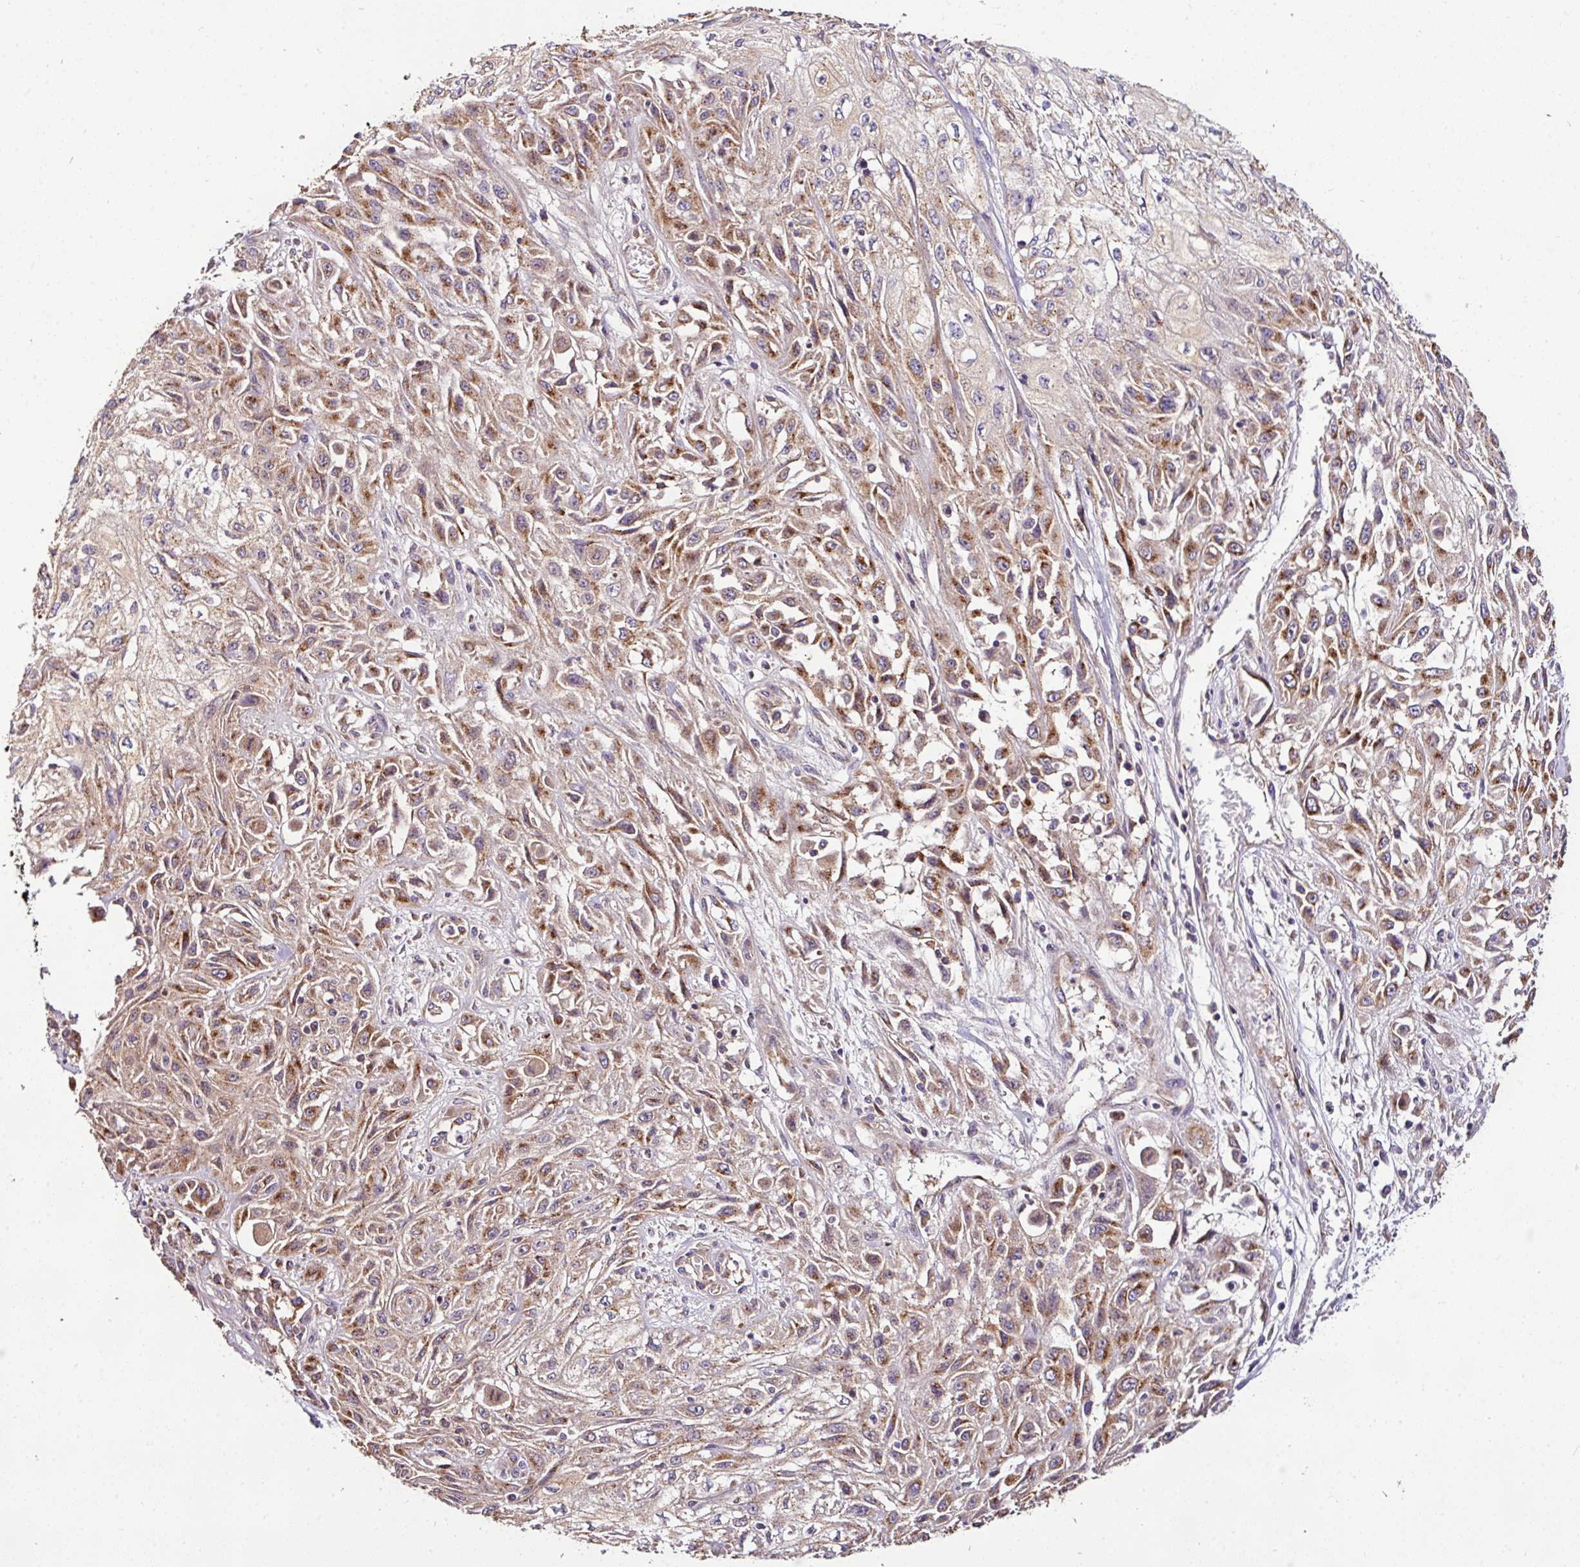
{"staining": {"intensity": "moderate", "quantity": ">75%", "location": "cytoplasmic/membranous"}, "tissue": "skin cancer", "cell_type": "Tumor cells", "image_type": "cancer", "snomed": [{"axis": "morphology", "description": "Squamous cell carcinoma, NOS"}, {"axis": "morphology", "description": "Squamous cell carcinoma, metastatic, NOS"}, {"axis": "topography", "description": "Skin"}, {"axis": "topography", "description": "Lymph node"}], "caption": "This histopathology image exhibits IHC staining of human skin cancer, with medium moderate cytoplasmic/membranous staining in approximately >75% of tumor cells.", "gene": "CPD", "patient": {"sex": "male", "age": 75}}